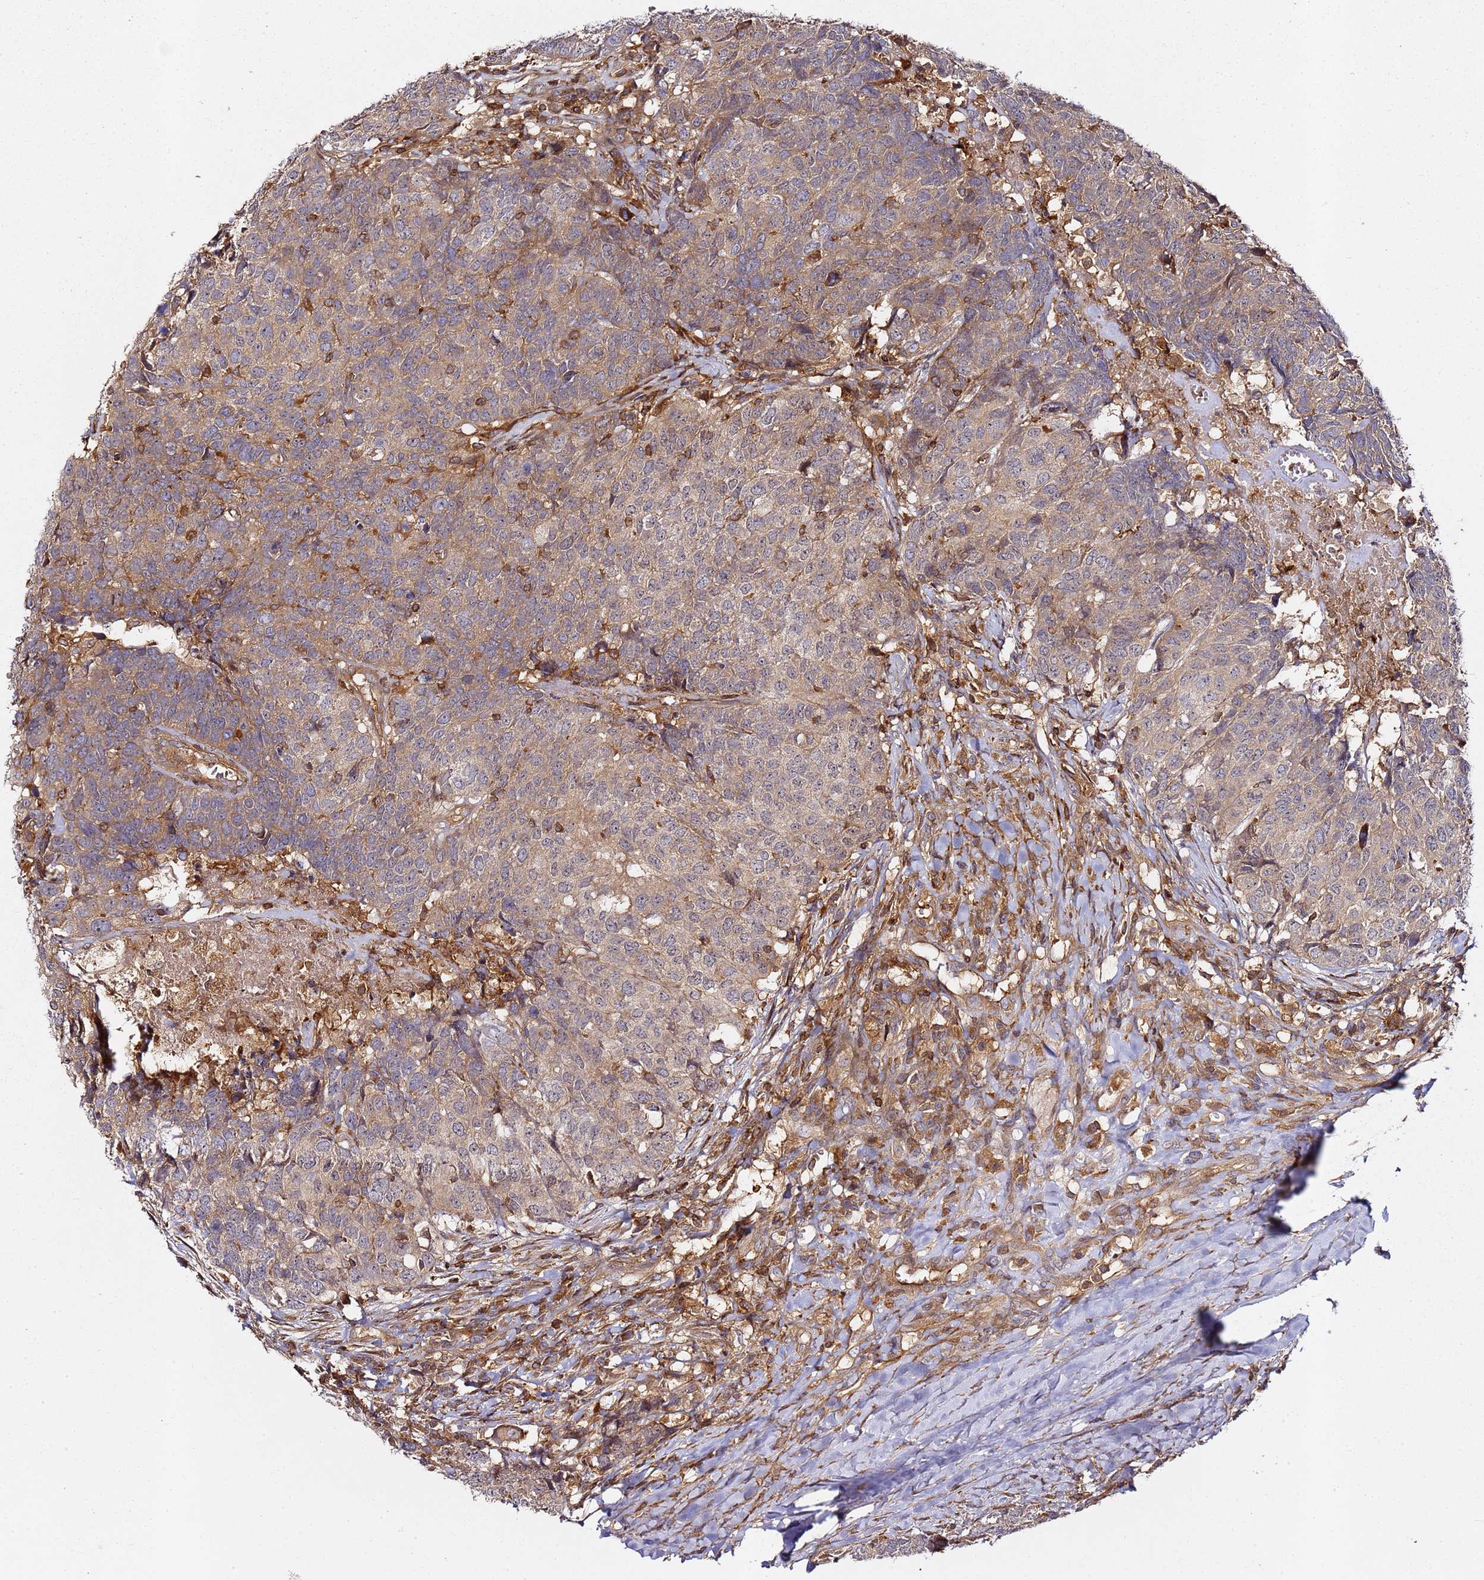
{"staining": {"intensity": "weak", "quantity": "25%-75%", "location": "cytoplasmic/membranous"}, "tissue": "head and neck cancer", "cell_type": "Tumor cells", "image_type": "cancer", "snomed": [{"axis": "morphology", "description": "Normal tissue, NOS"}, {"axis": "morphology", "description": "Squamous cell carcinoma, NOS"}, {"axis": "topography", "description": "Skeletal muscle"}, {"axis": "topography", "description": "Vascular tissue"}, {"axis": "topography", "description": "Peripheral nerve tissue"}, {"axis": "topography", "description": "Head-Neck"}], "caption": "A brown stain highlights weak cytoplasmic/membranous positivity of a protein in head and neck squamous cell carcinoma tumor cells.", "gene": "PRMT7", "patient": {"sex": "male", "age": 66}}